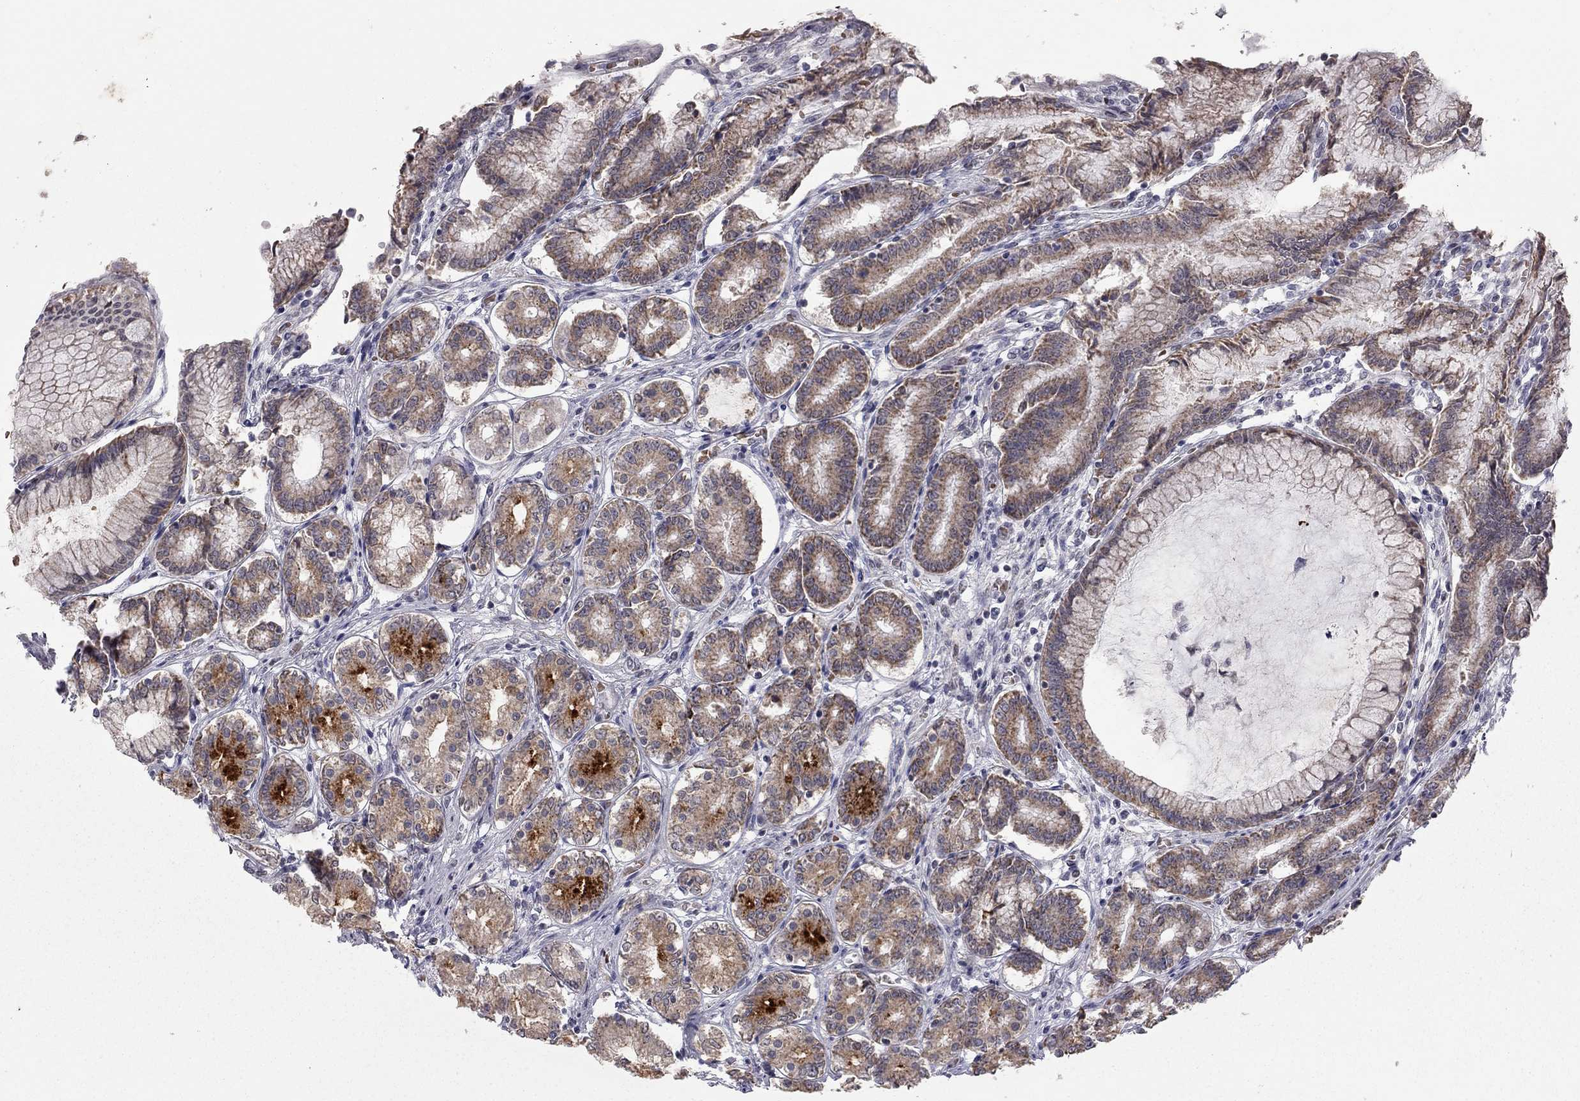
{"staining": {"intensity": "moderate", "quantity": "25%-75%", "location": "cytoplasmic/membranous"}, "tissue": "stomach", "cell_type": "Glandular cells", "image_type": "normal", "snomed": [{"axis": "morphology", "description": "Normal tissue, NOS"}, {"axis": "topography", "description": "Stomach"}], "caption": "High-power microscopy captured an immunohistochemistry photomicrograph of normal stomach, revealing moderate cytoplasmic/membranous staining in about 25%-75% of glandular cells.", "gene": "MC3R", "patient": {"sex": "female", "age": 65}}